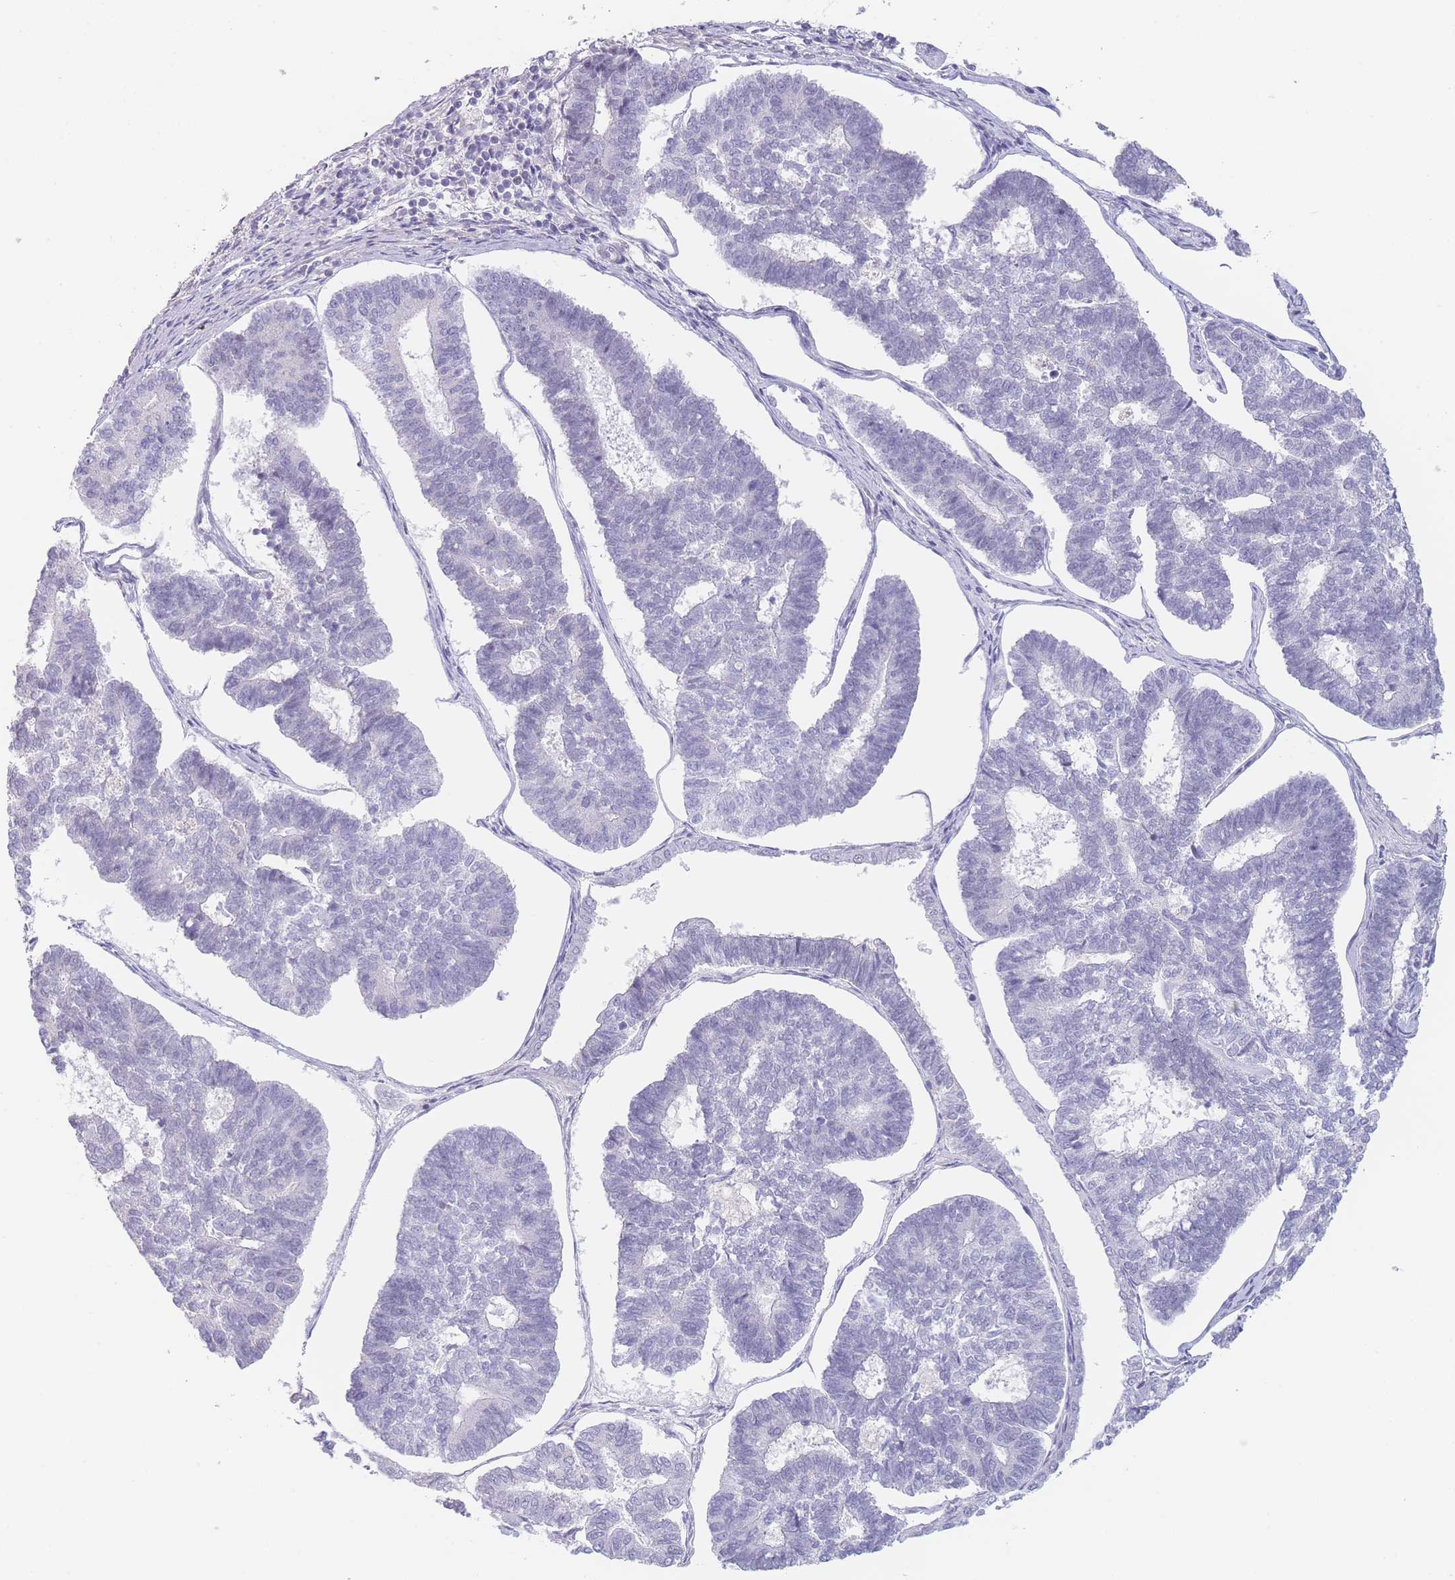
{"staining": {"intensity": "negative", "quantity": "none", "location": "none"}, "tissue": "endometrial cancer", "cell_type": "Tumor cells", "image_type": "cancer", "snomed": [{"axis": "morphology", "description": "Adenocarcinoma, NOS"}, {"axis": "topography", "description": "Endometrium"}], "caption": "There is no significant positivity in tumor cells of endometrial cancer (adenocarcinoma).", "gene": "ASAP3", "patient": {"sex": "female", "age": 70}}